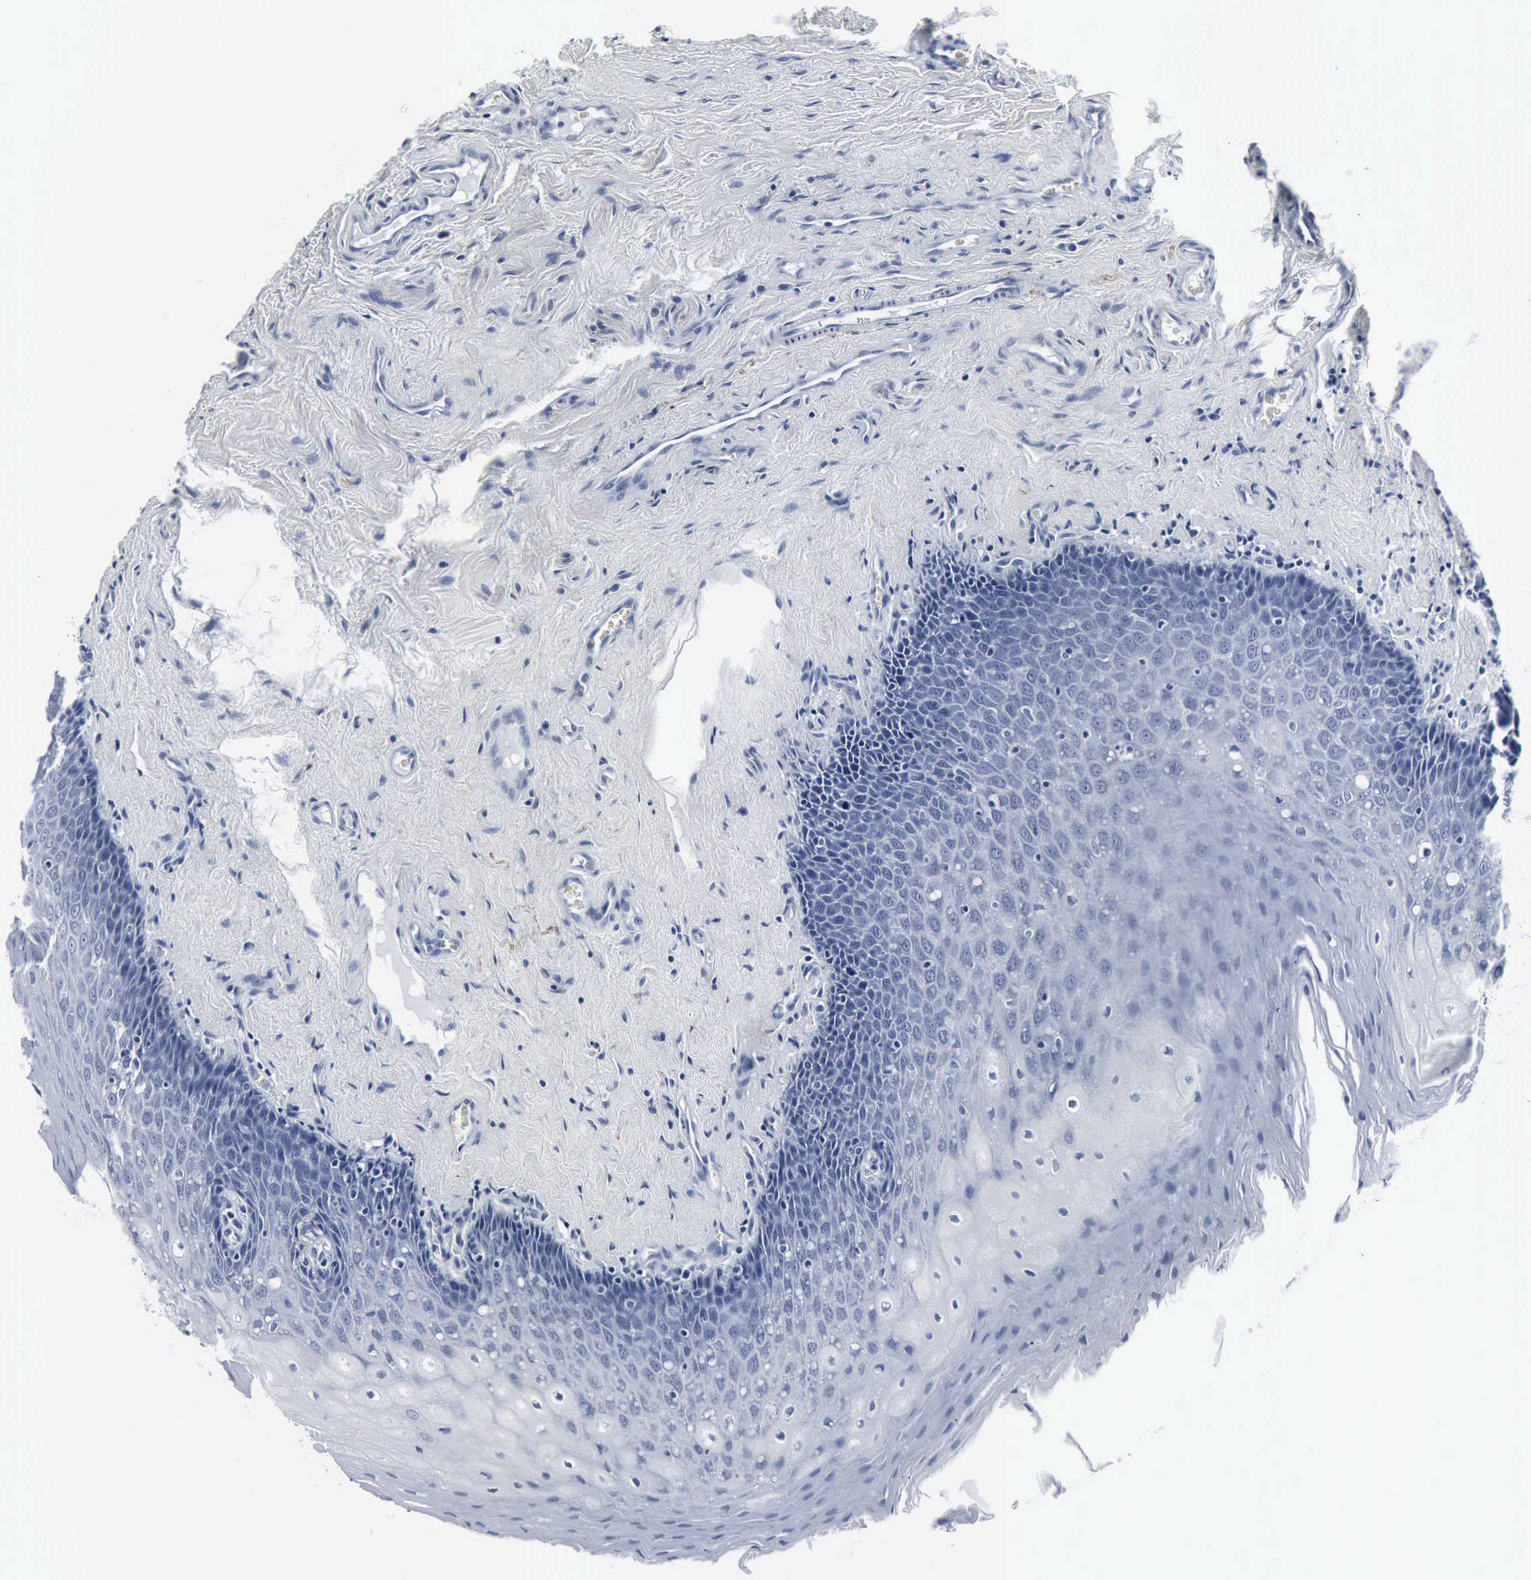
{"staining": {"intensity": "negative", "quantity": "none", "location": "none"}, "tissue": "oral mucosa", "cell_type": "Squamous epithelial cells", "image_type": "normal", "snomed": [{"axis": "morphology", "description": "Normal tissue, NOS"}, {"axis": "topography", "description": "Oral tissue"}], "caption": "Immunohistochemistry image of benign human oral mucosa stained for a protein (brown), which reveals no staining in squamous epithelial cells.", "gene": "SNAP25", "patient": {"sex": "male", "age": 20}}